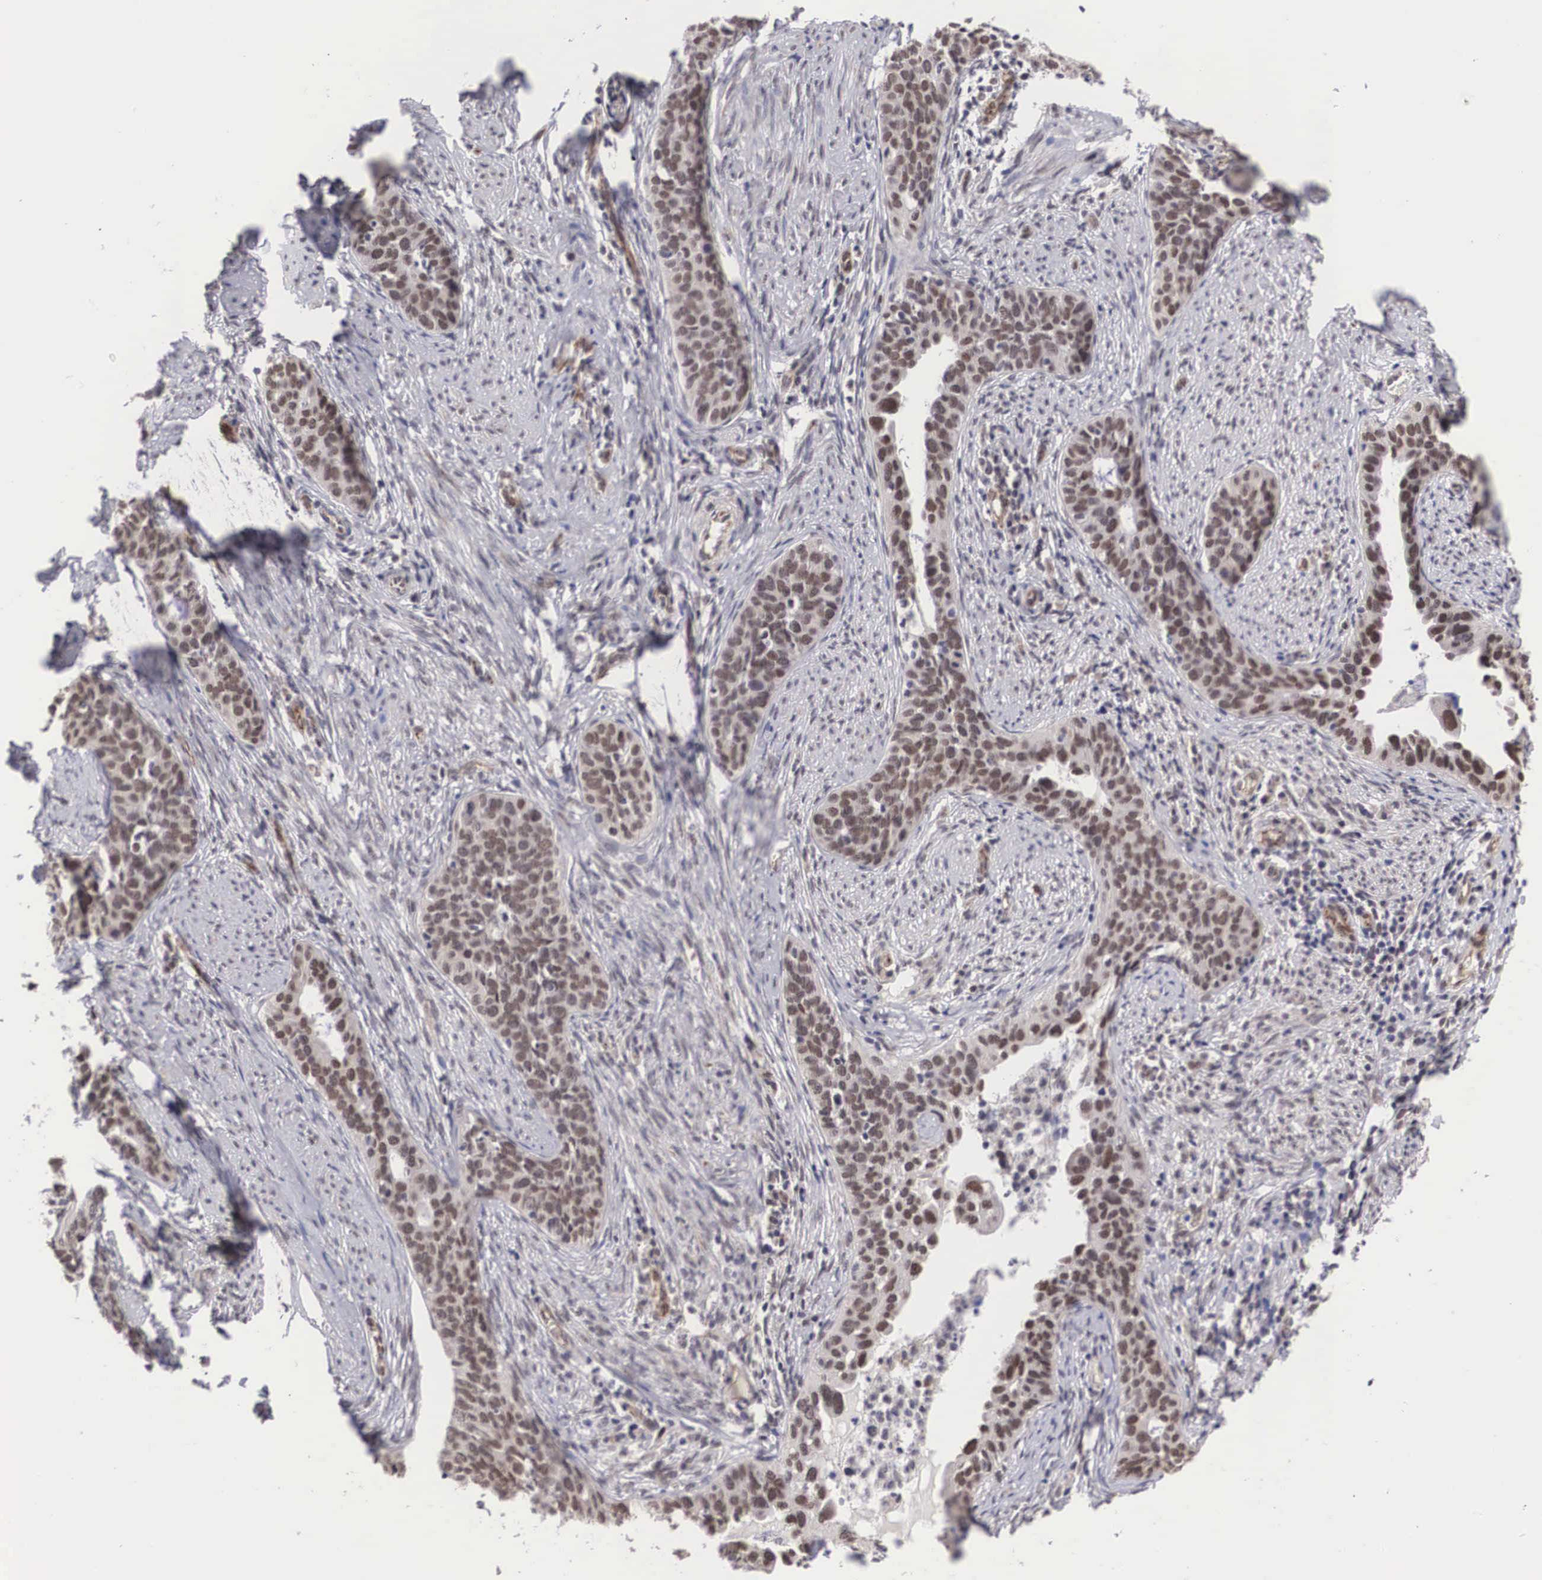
{"staining": {"intensity": "weak", "quantity": ">75%", "location": "nuclear"}, "tissue": "cervical cancer", "cell_type": "Tumor cells", "image_type": "cancer", "snomed": [{"axis": "morphology", "description": "Squamous cell carcinoma, NOS"}, {"axis": "topography", "description": "Cervix"}], "caption": "High-magnification brightfield microscopy of cervical cancer (squamous cell carcinoma) stained with DAB (brown) and counterstained with hematoxylin (blue). tumor cells exhibit weak nuclear staining is seen in approximately>75% of cells.", "gene": "MORC2", "patient": {"sex": "female", "age": 31}}